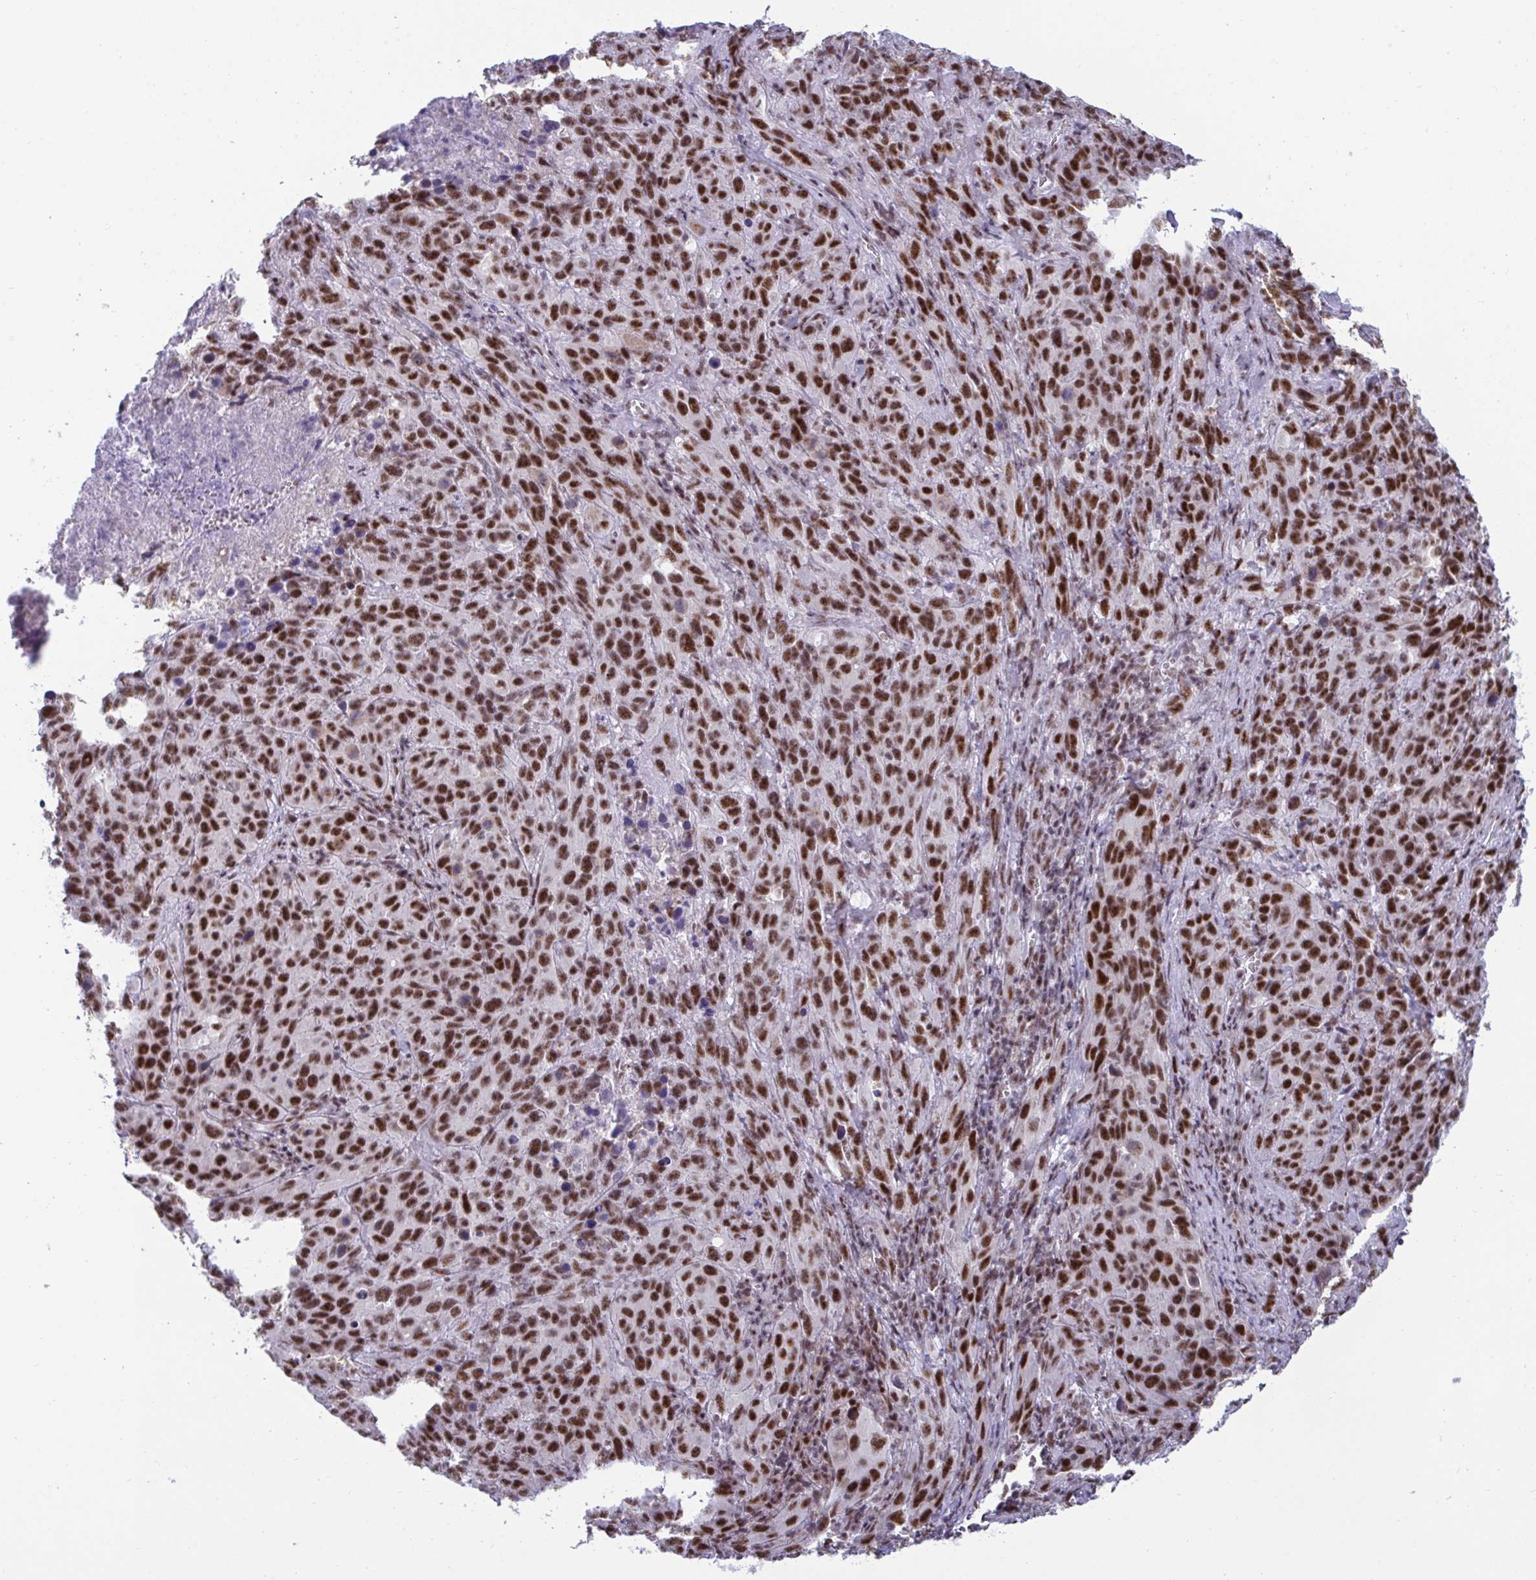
{"staining": {"intensity": "strong", "quantity": ">75%", "location": "nuclear"}, "tissue": "cervical cancer", "cell_type": "Tumor cells", "image_type": "cancer", "snomed": [{"axis": "morphology", "description": "Squamous cell carcinoma, NOS"}, {"axis": "topography", "description": "Cervix"}], "caption": "IHC histopathology image of neoplastic tissue: human cervical cancer stained using immunohistochemistry (IHC) reveals high levels of strong protein expression localized specifically in the nuclear of tumor cells, appearing as a nuclear brown color.", "gene": "WBP11", "patient": {"sex": "female", "age": 51}}